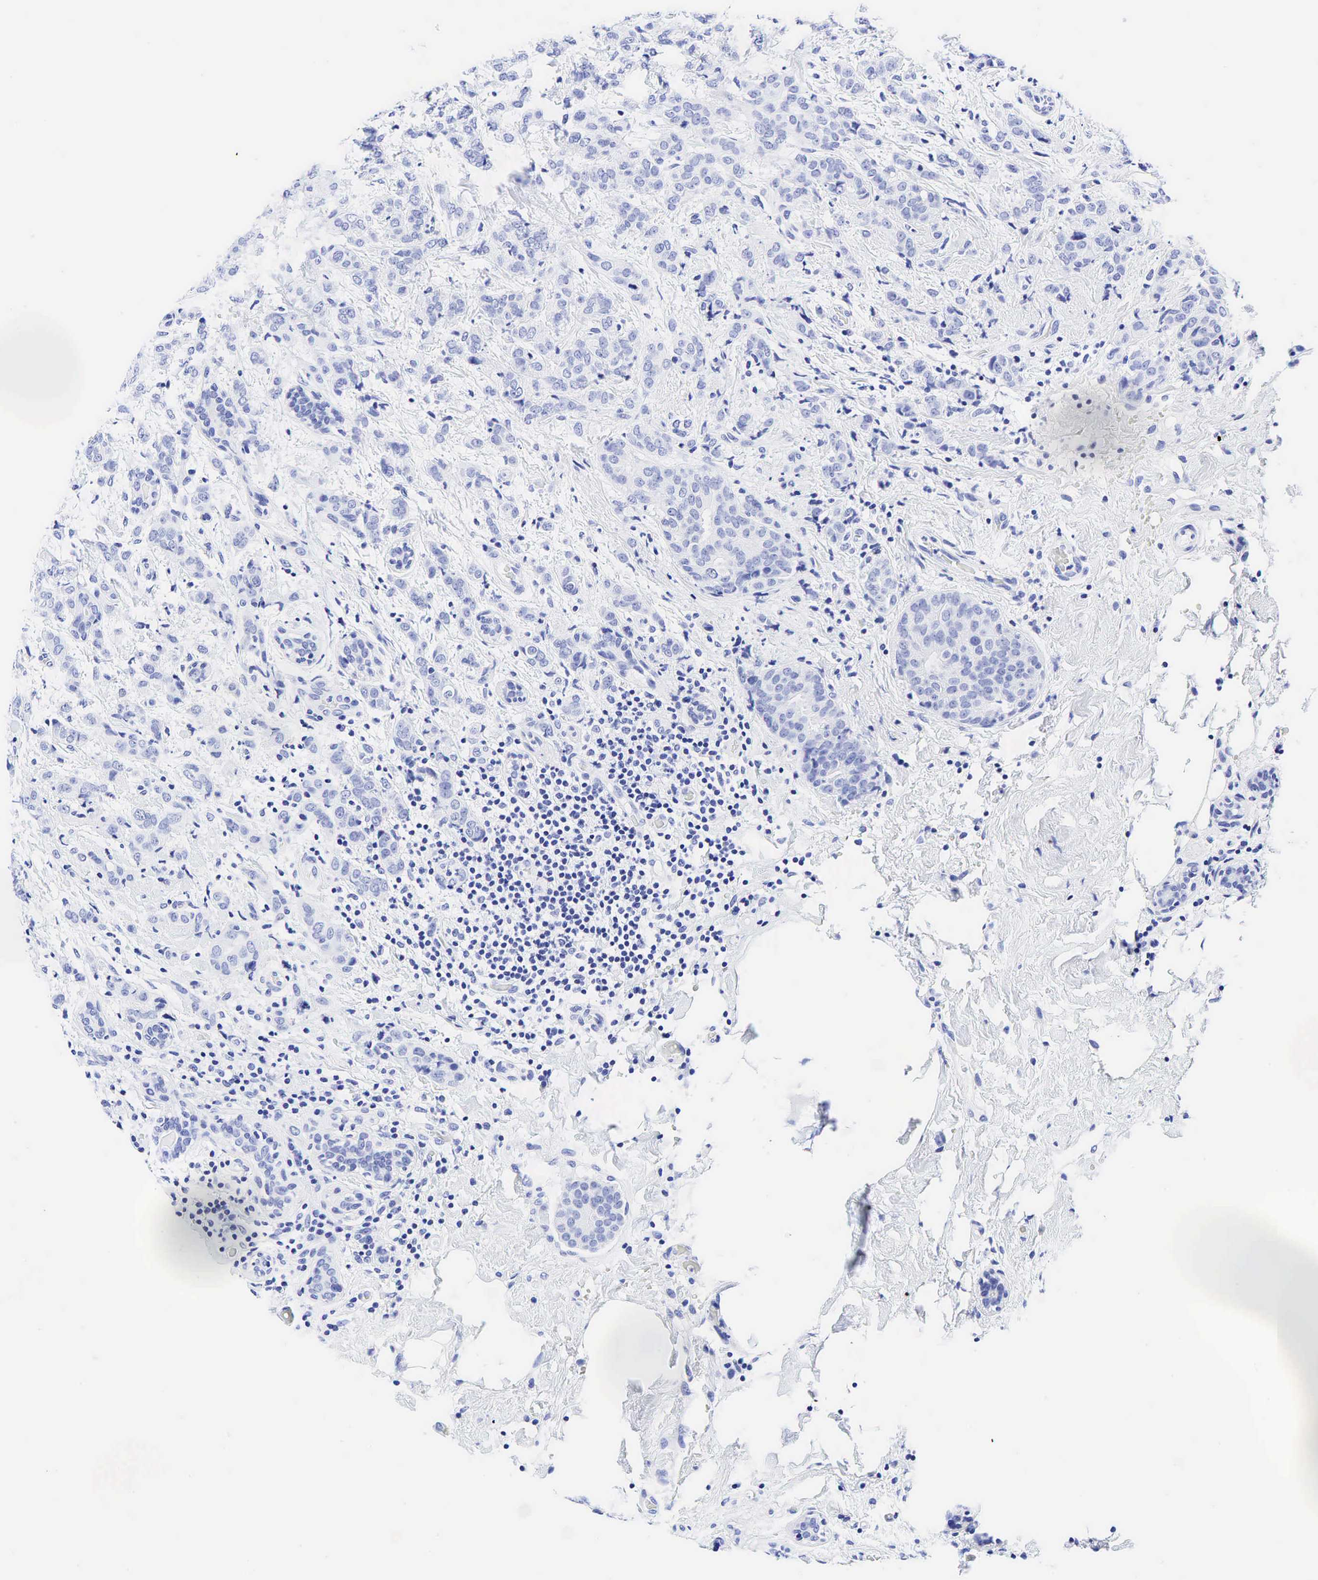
{"staining": {"intensity": "negative", "quantity": "none", "location": "none"}, "tissue": "breast cancer", "cell_type": "Tumor cells", "image_type": "cancer", "snomed": [{"axis": "morphology", "description": "Duct carcinoma"}, {"axis": "topography", "description": "Breast"}], "caption": "Breast invasive ductal carcinoma was stained to show a protein in brown. There is no significant staining in tumor cells.", "gene": "CHGA", "patient": {"sex": "female", "age": 53}}